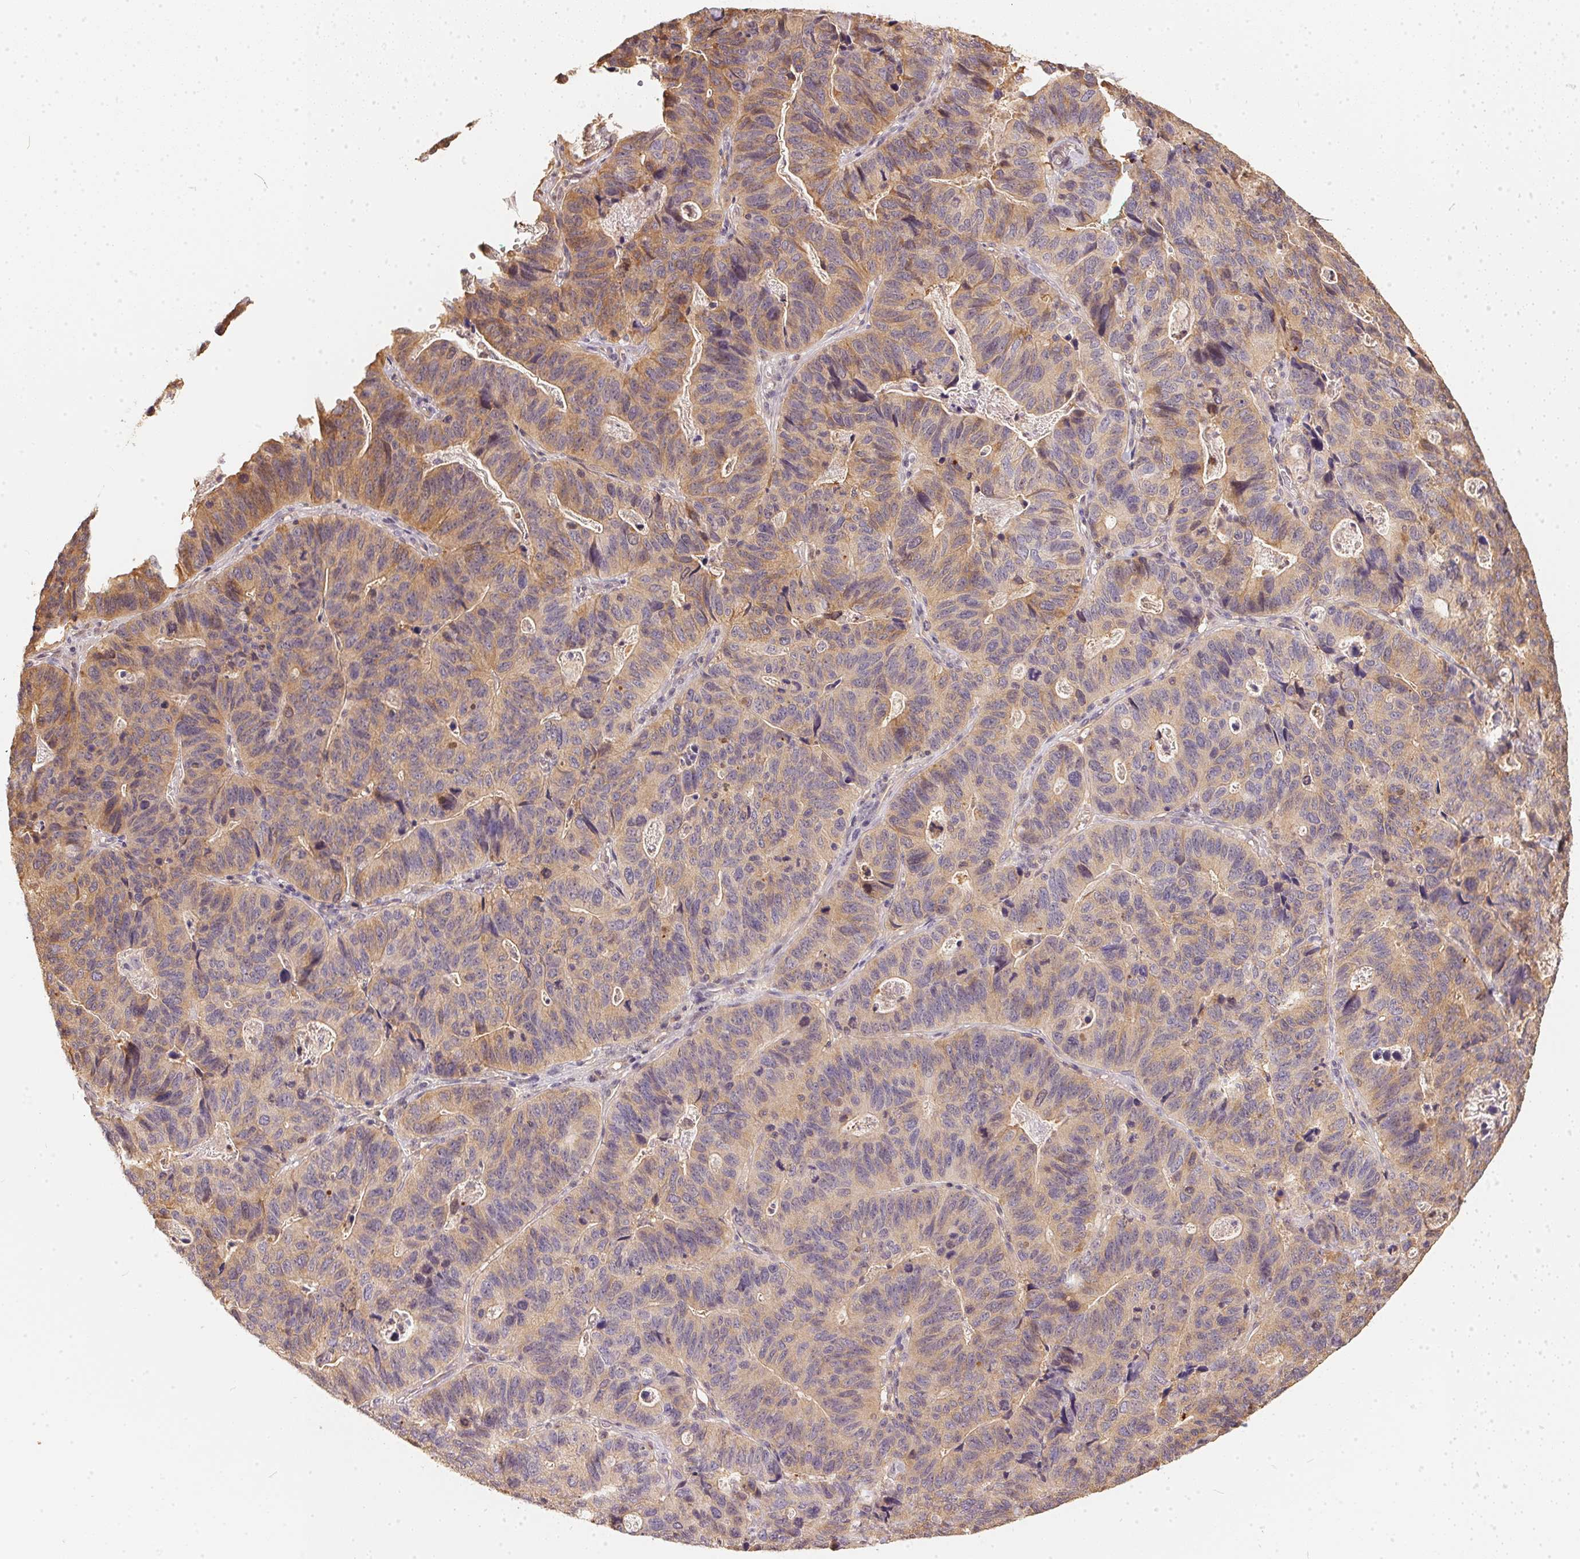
{"staining": {"intensity": "moderate", "quantity": ">75%", "location": "cytoplasmic/membranous"}, "tissue": "stomach cancer", "cell_type": "Tumor cells", "image_type": "cancer", "snomed": [{"axis": "morphology", "description": "Adenocarcinoma, NOS"}, {"axis": "topography", "description": "Stomach, upper"}], "caption": "A medium amount of moderate cytoplasmic/membranous staining is appreciated in approximately >75% of tumor cells in adenocarcinoma (stomach) tissue. (IHC, brightfield microscopy, high magnification).", "gene": "BLMH", "patient": {"sex": "female", "age": 67}}